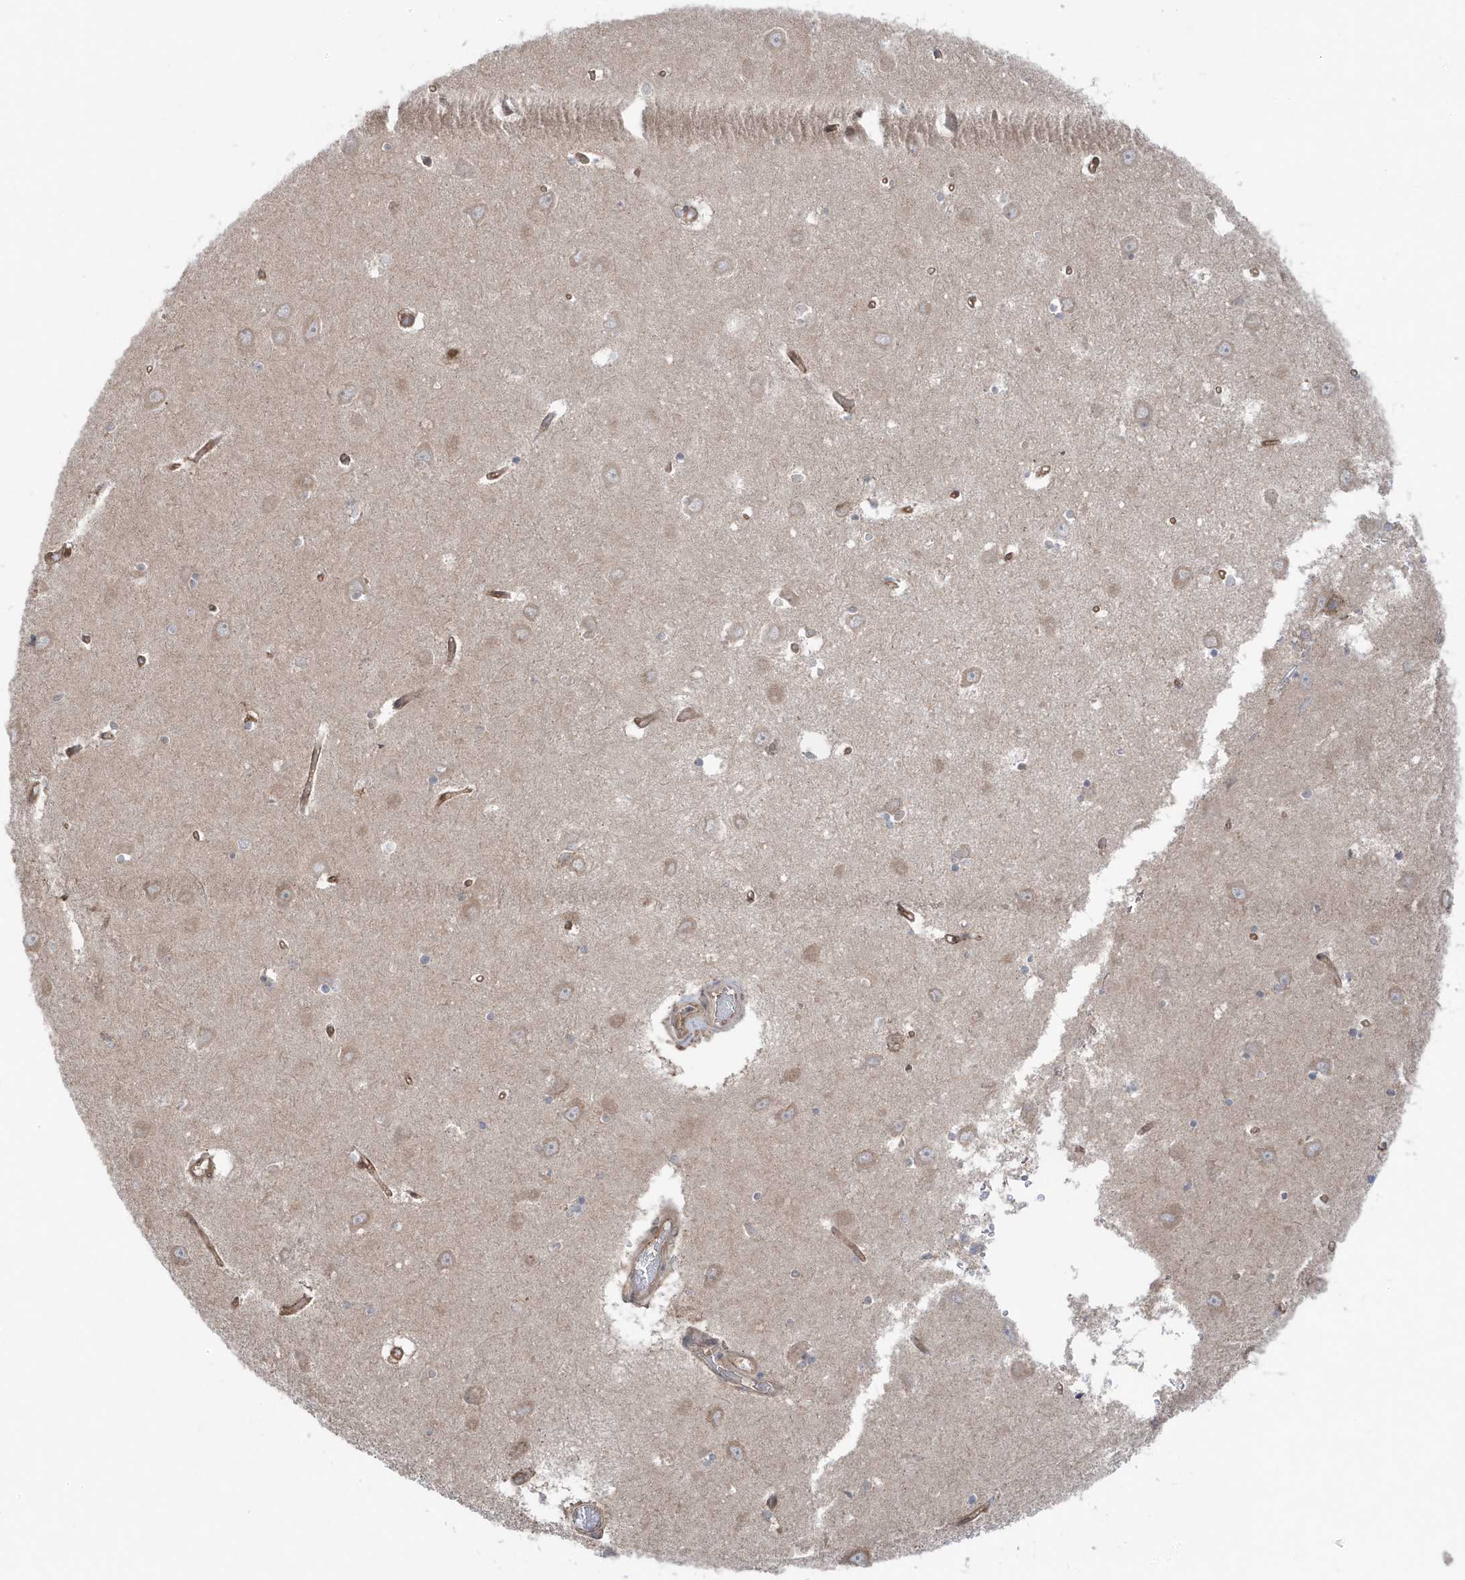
{"staining": {"intensity": "negative", "quantity": "none", "location": "none"}, "tissue": "hippocampus", "cell_type": "Glial cells", "image_type": "normal", "snomed": [{"axis": "morphology", "description": "Normal tissue, NOS"}, {"axis": "topography", "description": "Hippocampus"}], "caption": "DAB immunohistochemical staining of normal human hippocampus demonstrates no significant staining in glial cells. The staining was performed using DAB (3,3'-diaminobenzidine) to visualize the protein expression in brown, while the nuclei were stained in blue with hematoxylin (Magnification: 20x).", "gene": "MAPK1IP1L", "patient": {"sex": "male", "age": 70}}